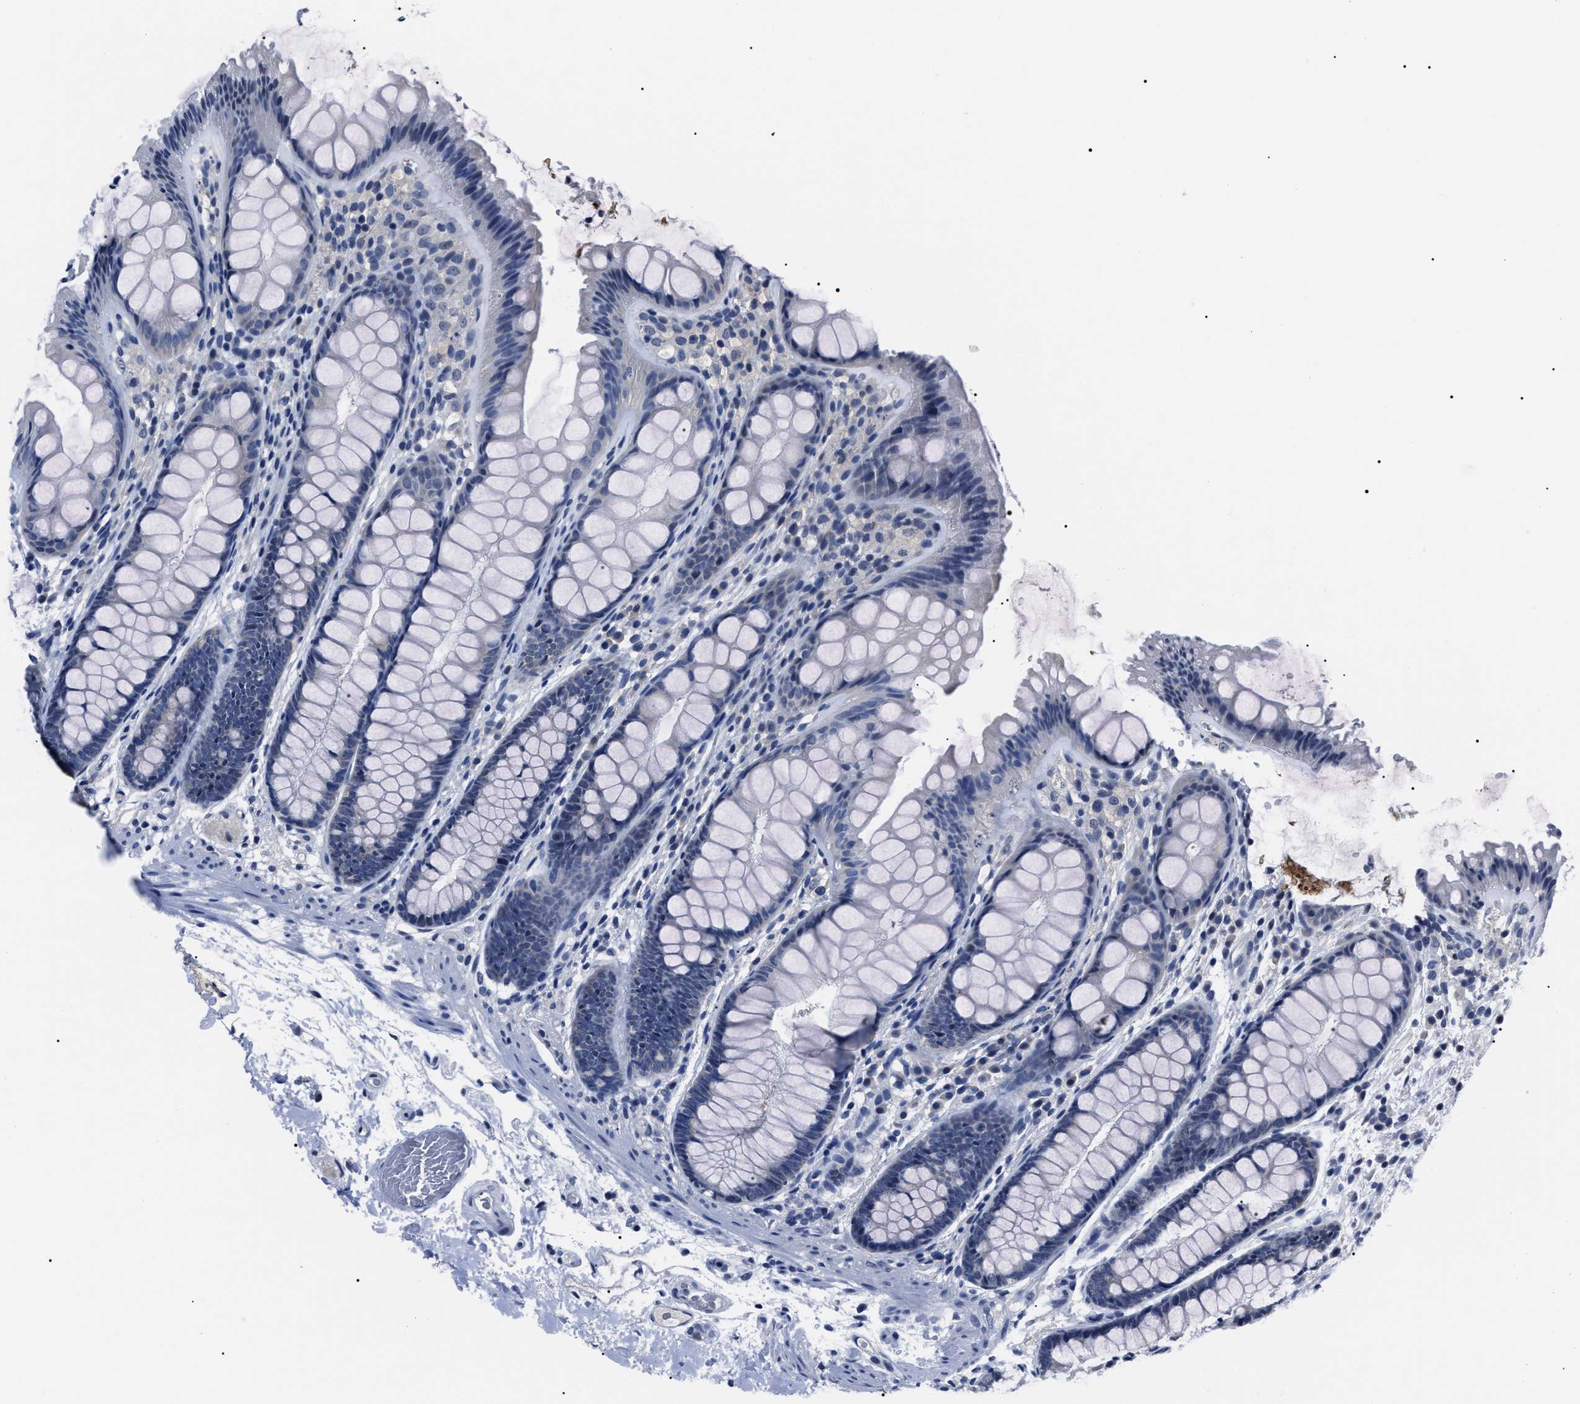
{"staining": {"intensity": "negative", "quantity": "none", "location": "none"}, "tissue": "colon", "cell_type": "Endothelial cells", "image_type": "normal", "snomed": [{"axis": "morphology", "description": "Normal tissue, NOS"}, {"axis": "topography", "description": "Colon"}], "caption": "IHC image of normal colon stained for a protein (brown), which demonstrates no expression in endothelial cells.", "gene": "LRWD1", "patient": {"sex": "female", "age": 56}}